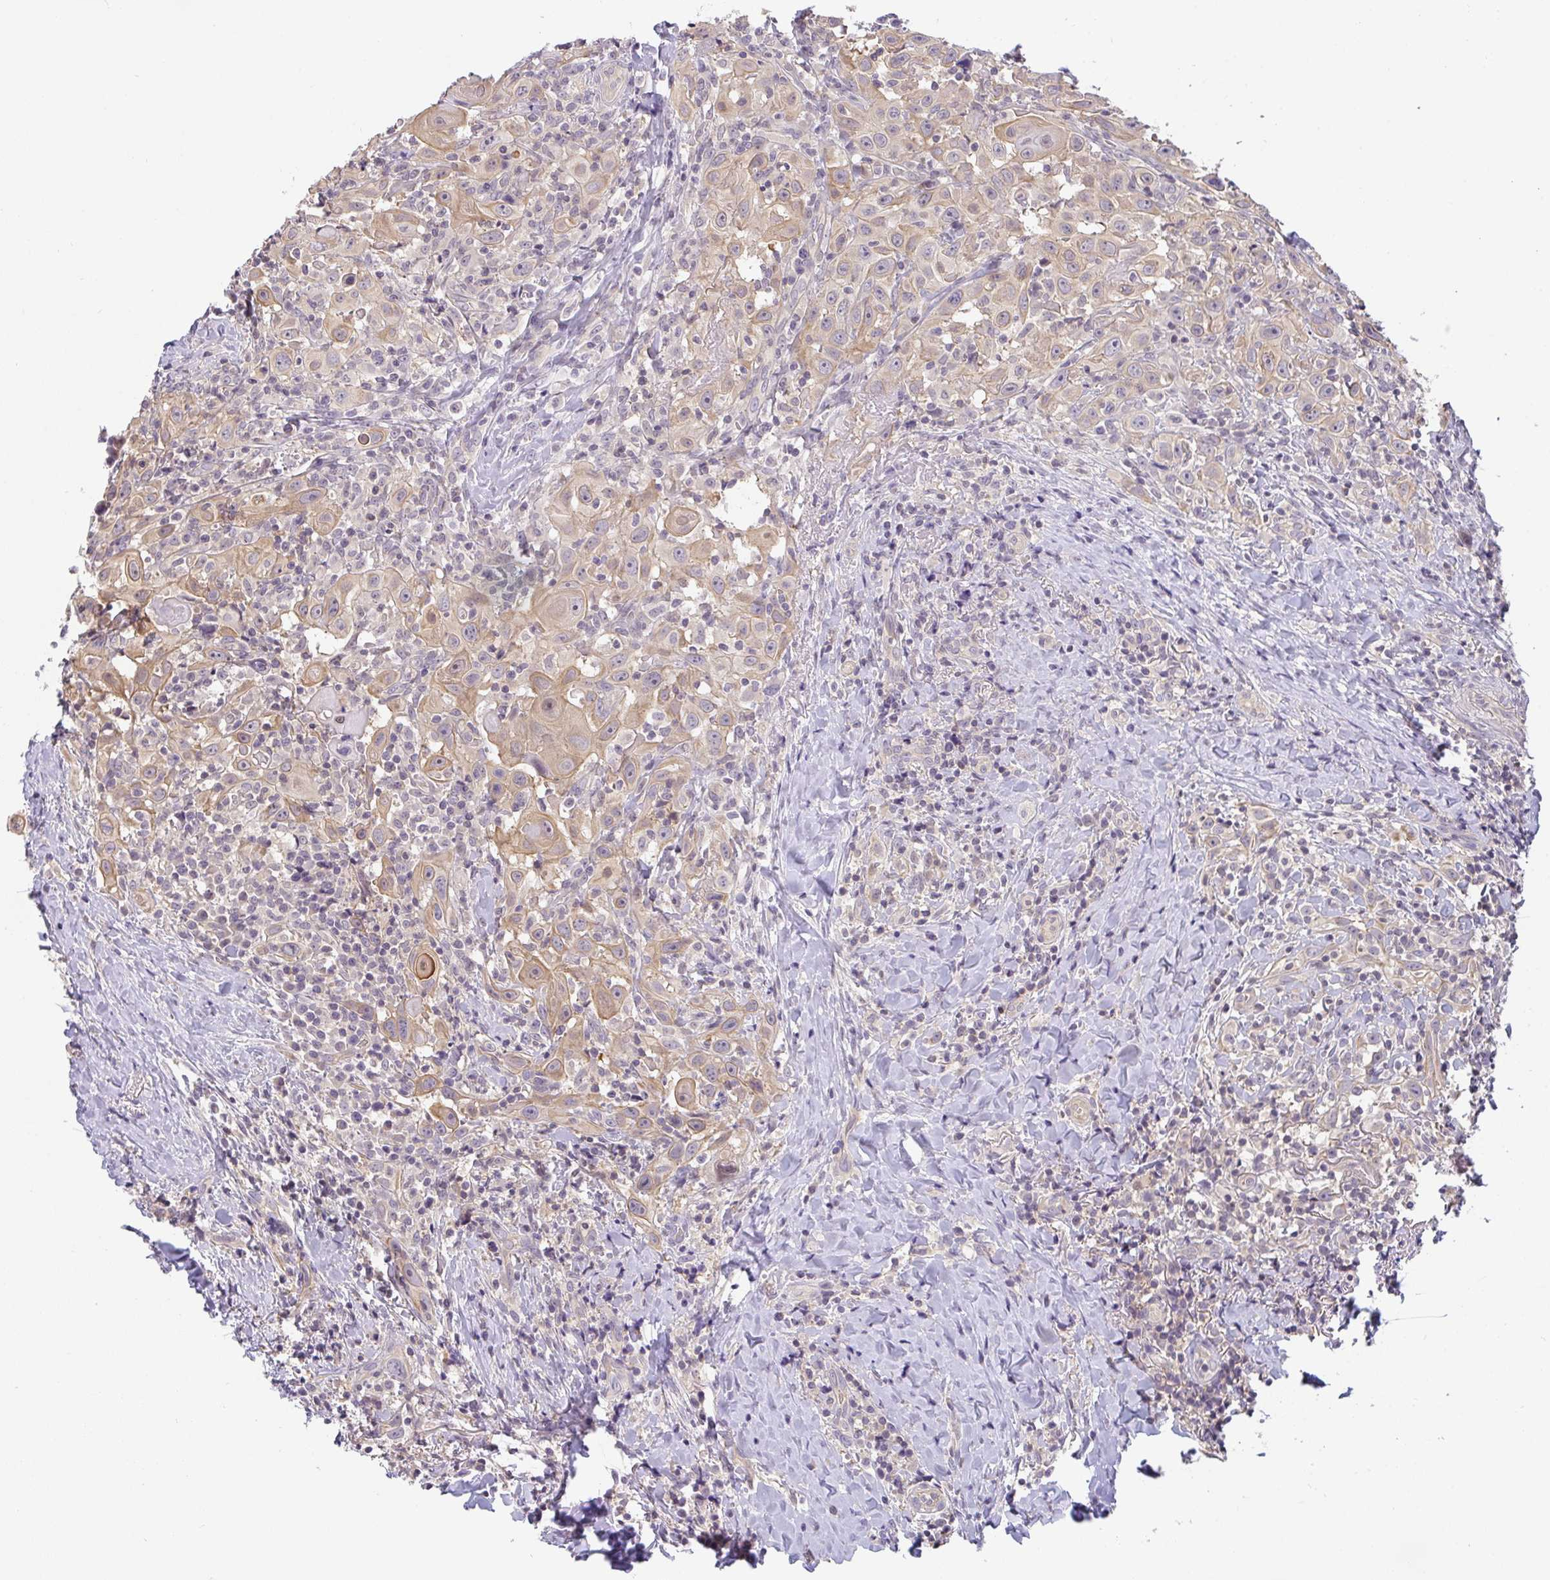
{"staining": {"intensity": "weak", "quantity": "25%-75%", "location": "cytoplasmic/membranous"}, "tissue": "head and neck cancer", "cell_type": "Tumor cells", "image_type": "cancer", "snomed": [{"axis": "morphology", "description": "Squamous cell carcinoma, NOS"}, {"axis": "topography", "description": "Head-Neck"}], "caption": "Head and neck cancer (squamous cell carcinoma) stained with a brown dye displays weak cytoplasmic/membranous positive positivity in about 25%-75% of tumor cells.", "gene": "GSDMB", "patient": {"sex": "female", "age": 95}}